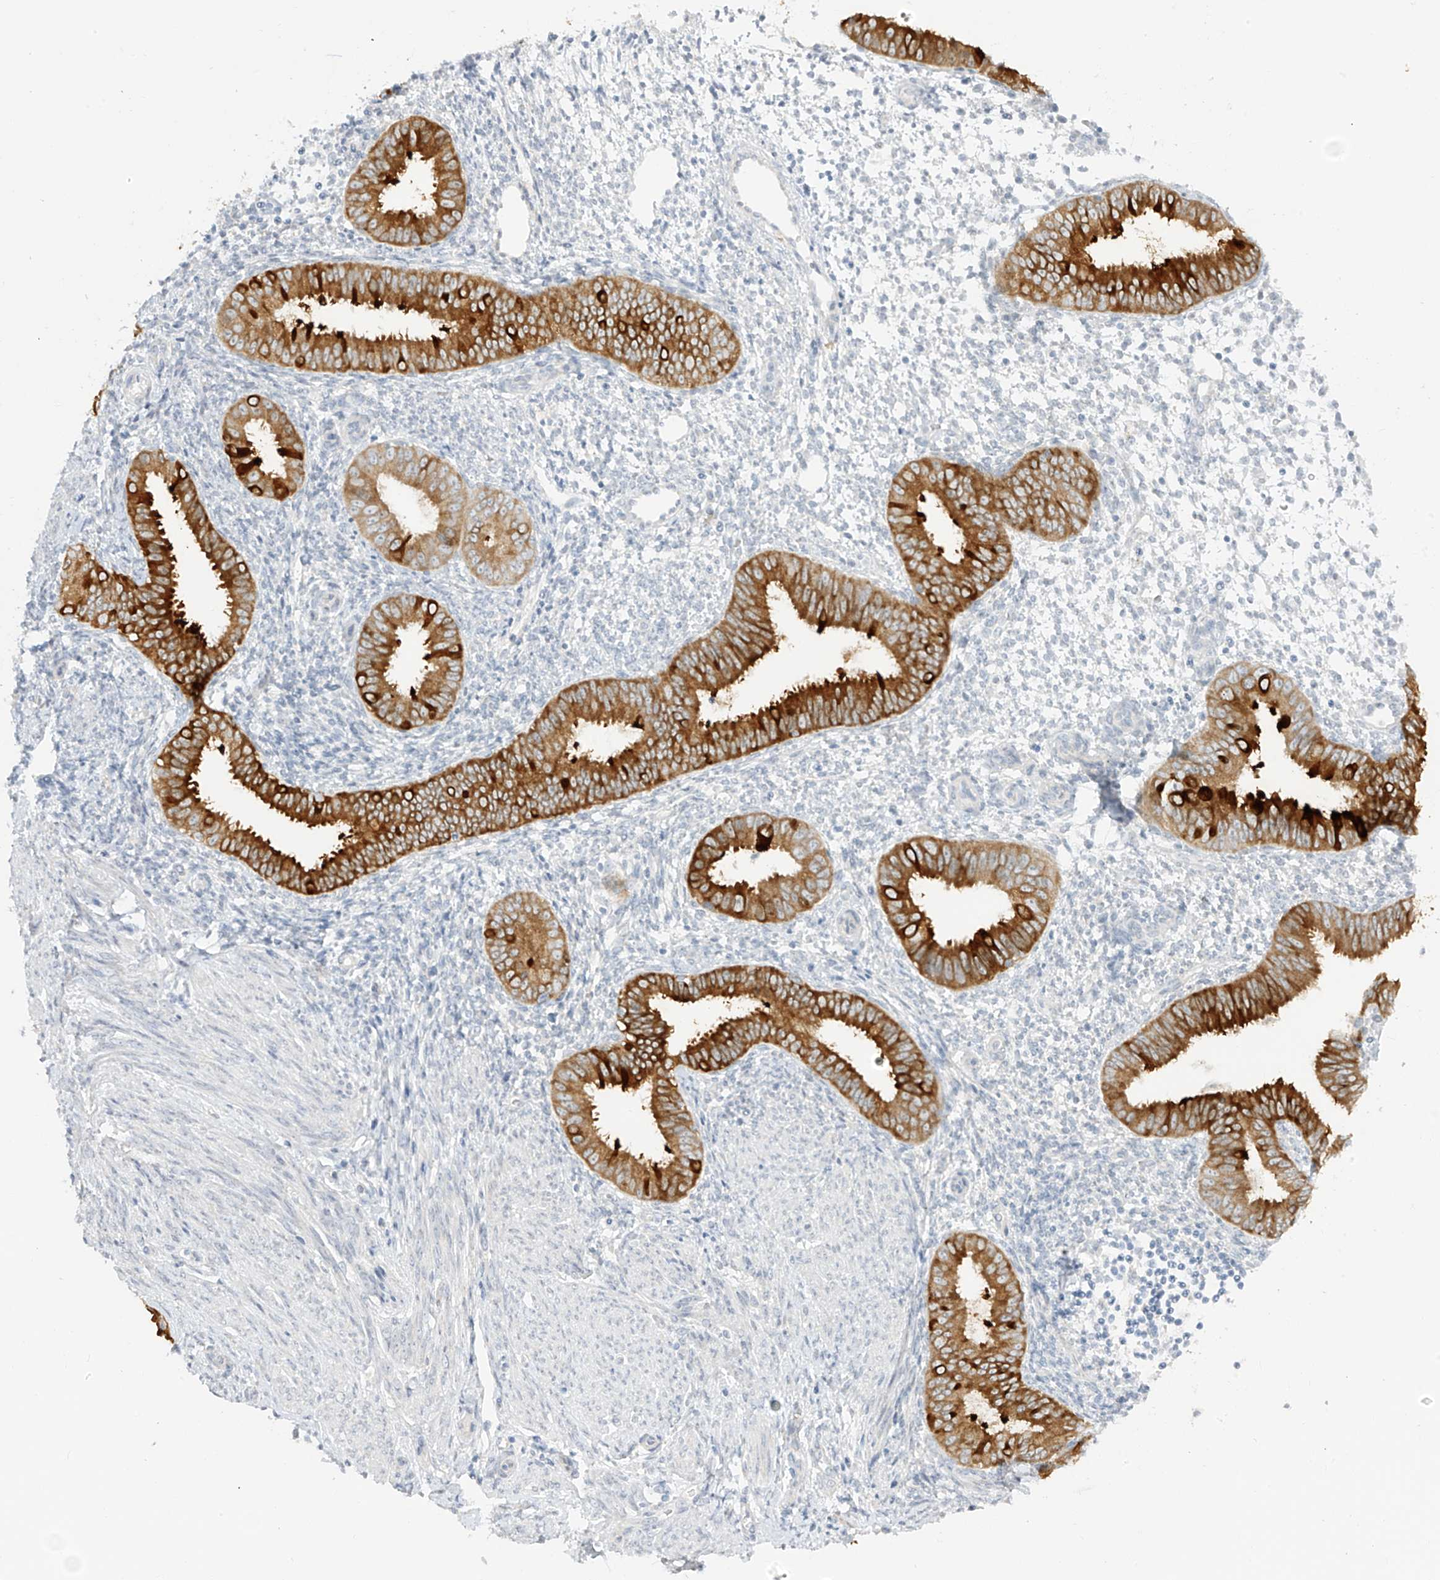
{"staining": {"intensity": "negative", "quantity": "none", "location": "none"}, "tissue": "endometrium", "cell_type": "Cells in endometrial stroma", "image_type": "normal", "snomed": [{"axis": "morphology", "description": "Normal tissue, NOS"}, {"axis": "topography", "description": "Uterus"}, {"axis": "topography", "description": "Endometrium"}], "caption": "This is an immunohistochemistry (IHC) photomicrograph of normal human endometrium. There is no positivity in cells in endometrial stroma.", "gene": "DCDC2", "patient": {"sex": "female", "age": 48}}